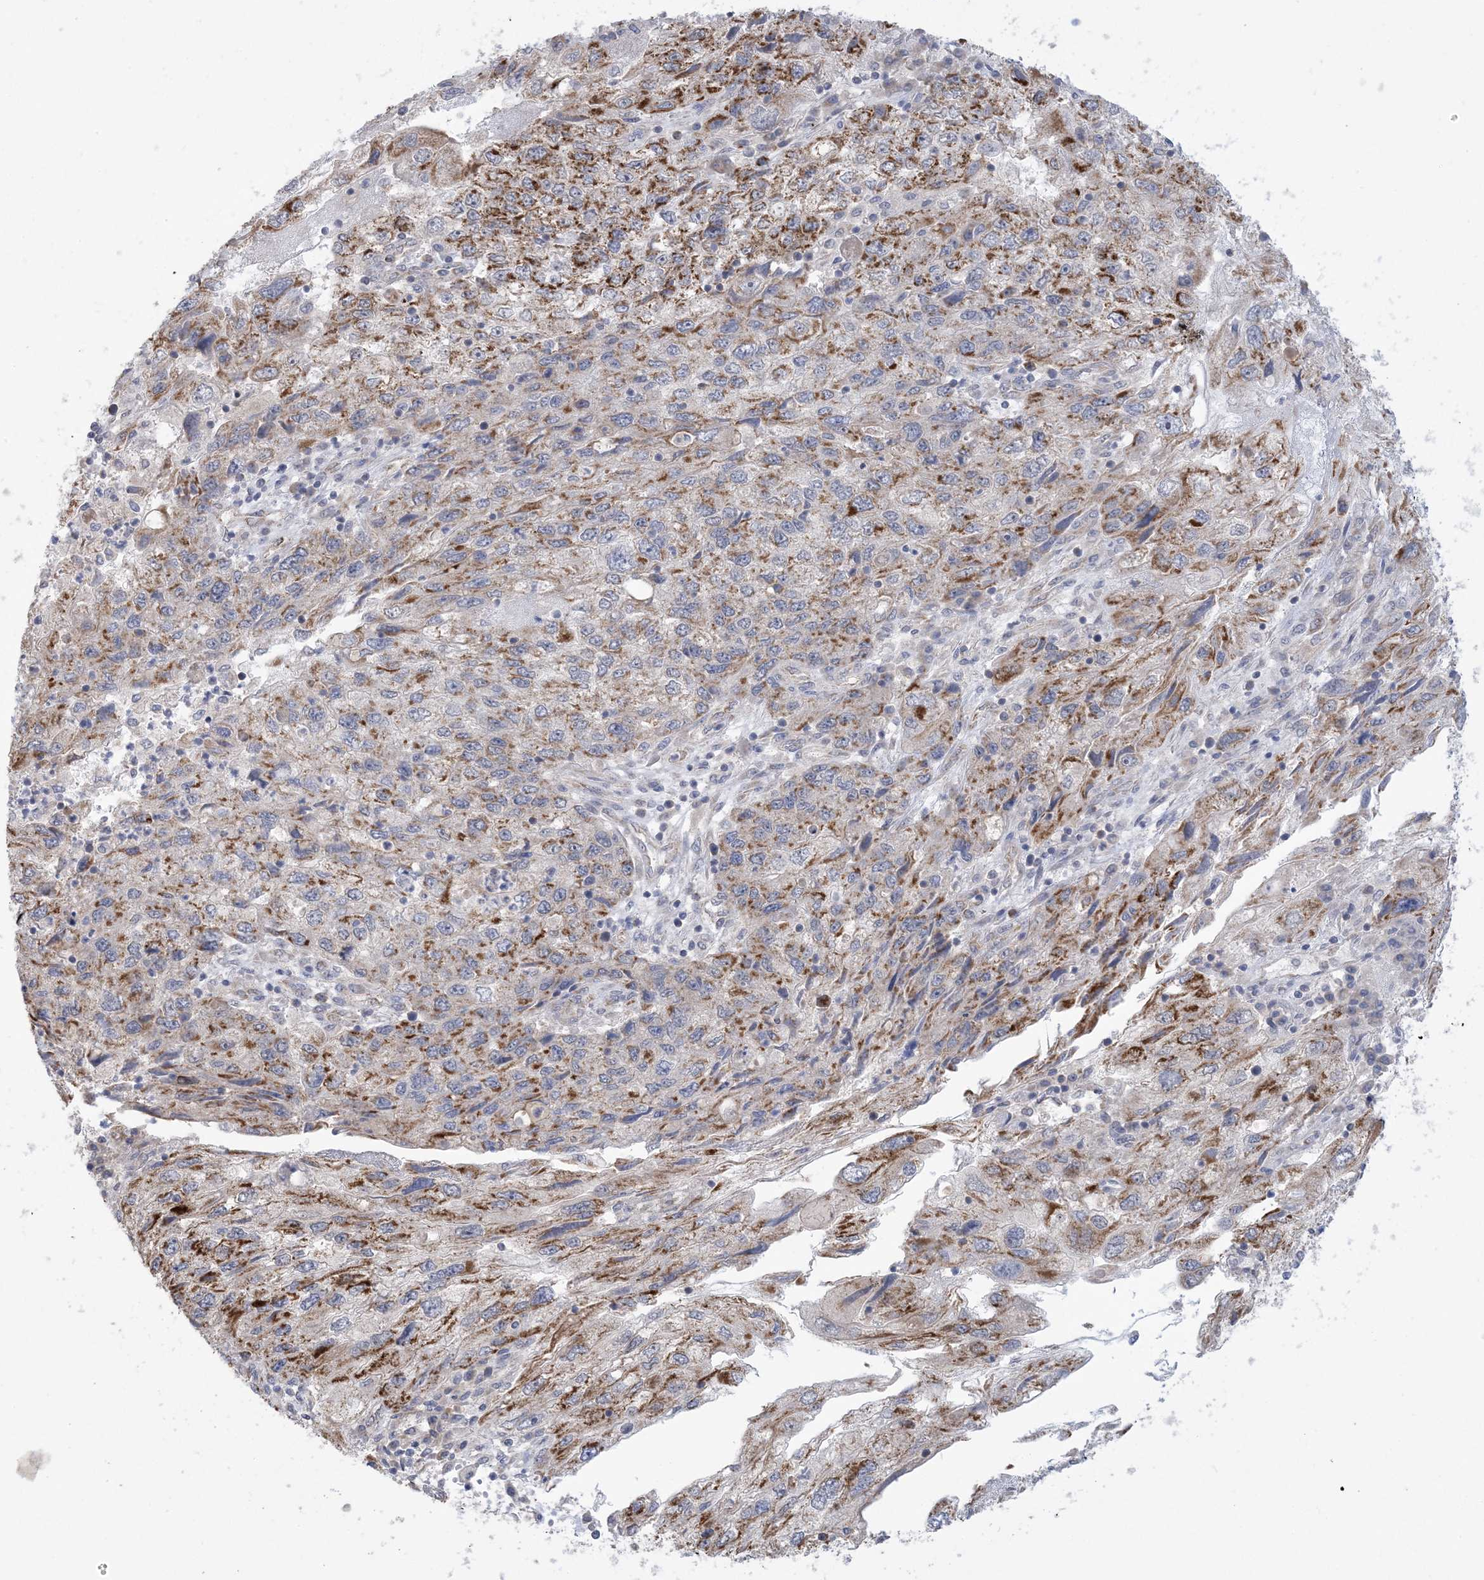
{"staining": {"intensity": "moderate", "quantity": ">75%", "location": "cytoplasmic/membranous"}, "tissue": "endometrial cancer", "cell_type": "Tumor cells", "image_type": "cancer", "snomed": [{"axis": "morphology", "description": "Adenocarcinoma, NOS"}, {"axis": "topography", "description": "Endometrium"}], "caption": "DAB (3,3'-diaminobenzidine) immunohistochemical staining of endometrial cancer (adenocarcinoma) displays moderate cytoplasmic/membranous protein staining in approximately >75% of tumor cells. The protein is shown in brown color, while the nuclei are stained blue.", "gene": "TRMT10C", "patient": {"sex": "female", "age": 49}}